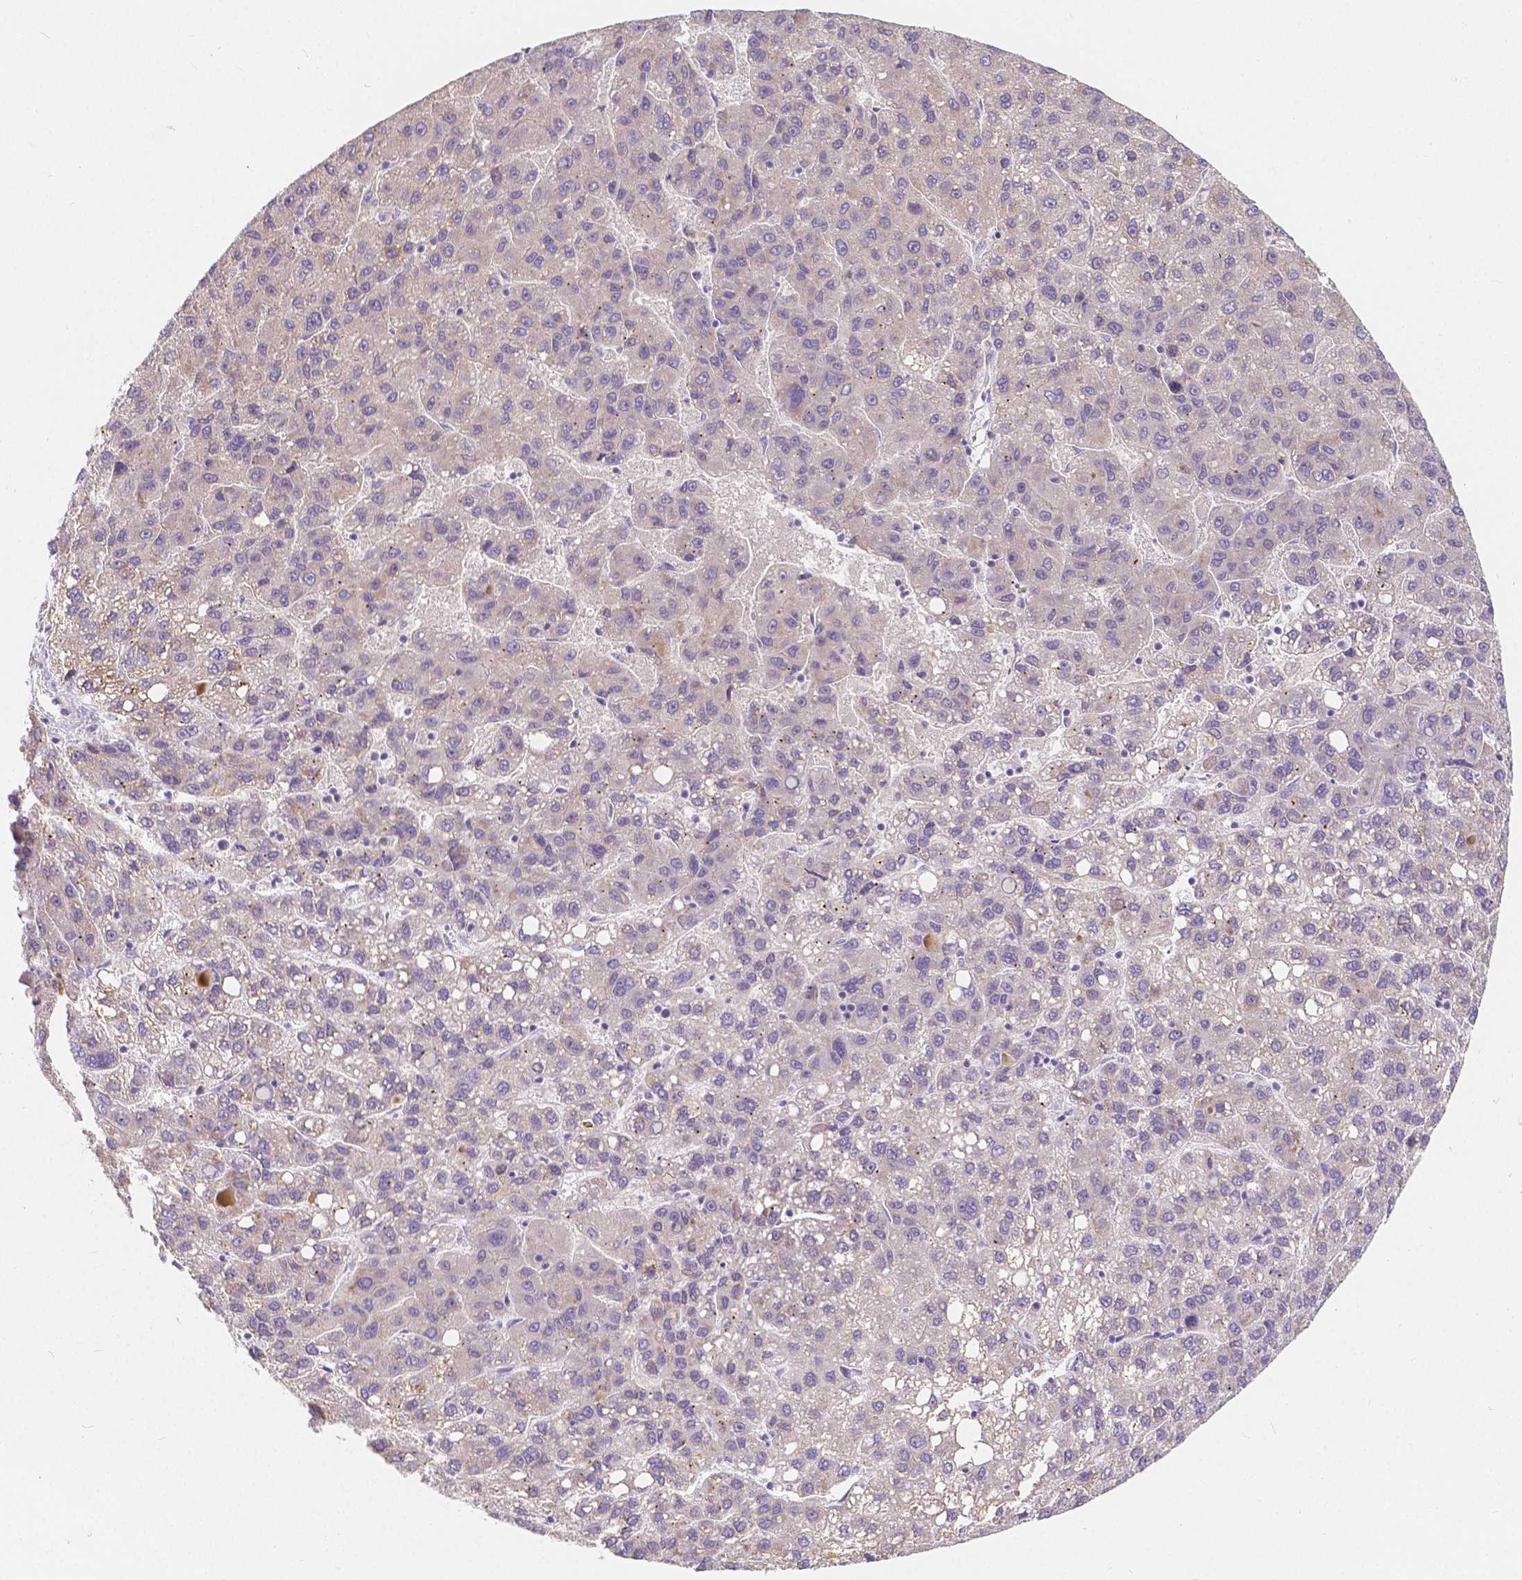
{"staining": {"intensity": "negative", "quantity": "none", "location": "none"}, "tissue": "liver cancer", "cell_type": "Tumor cells", "image_type": "cancer", "snomed": [{"axis": "morphology", "description": "Carcinoma, Hepatocellular, NOS"}, {"axis": "topography", "description": "Liver"}], "caption": "IHC histopathology image of hepatocellular carcinoma (liver) stained for a protein (brown), which reveals no expression in tumor cells.", "gene": "RNF186", "patient": {"sex": "female", "age": 82}}